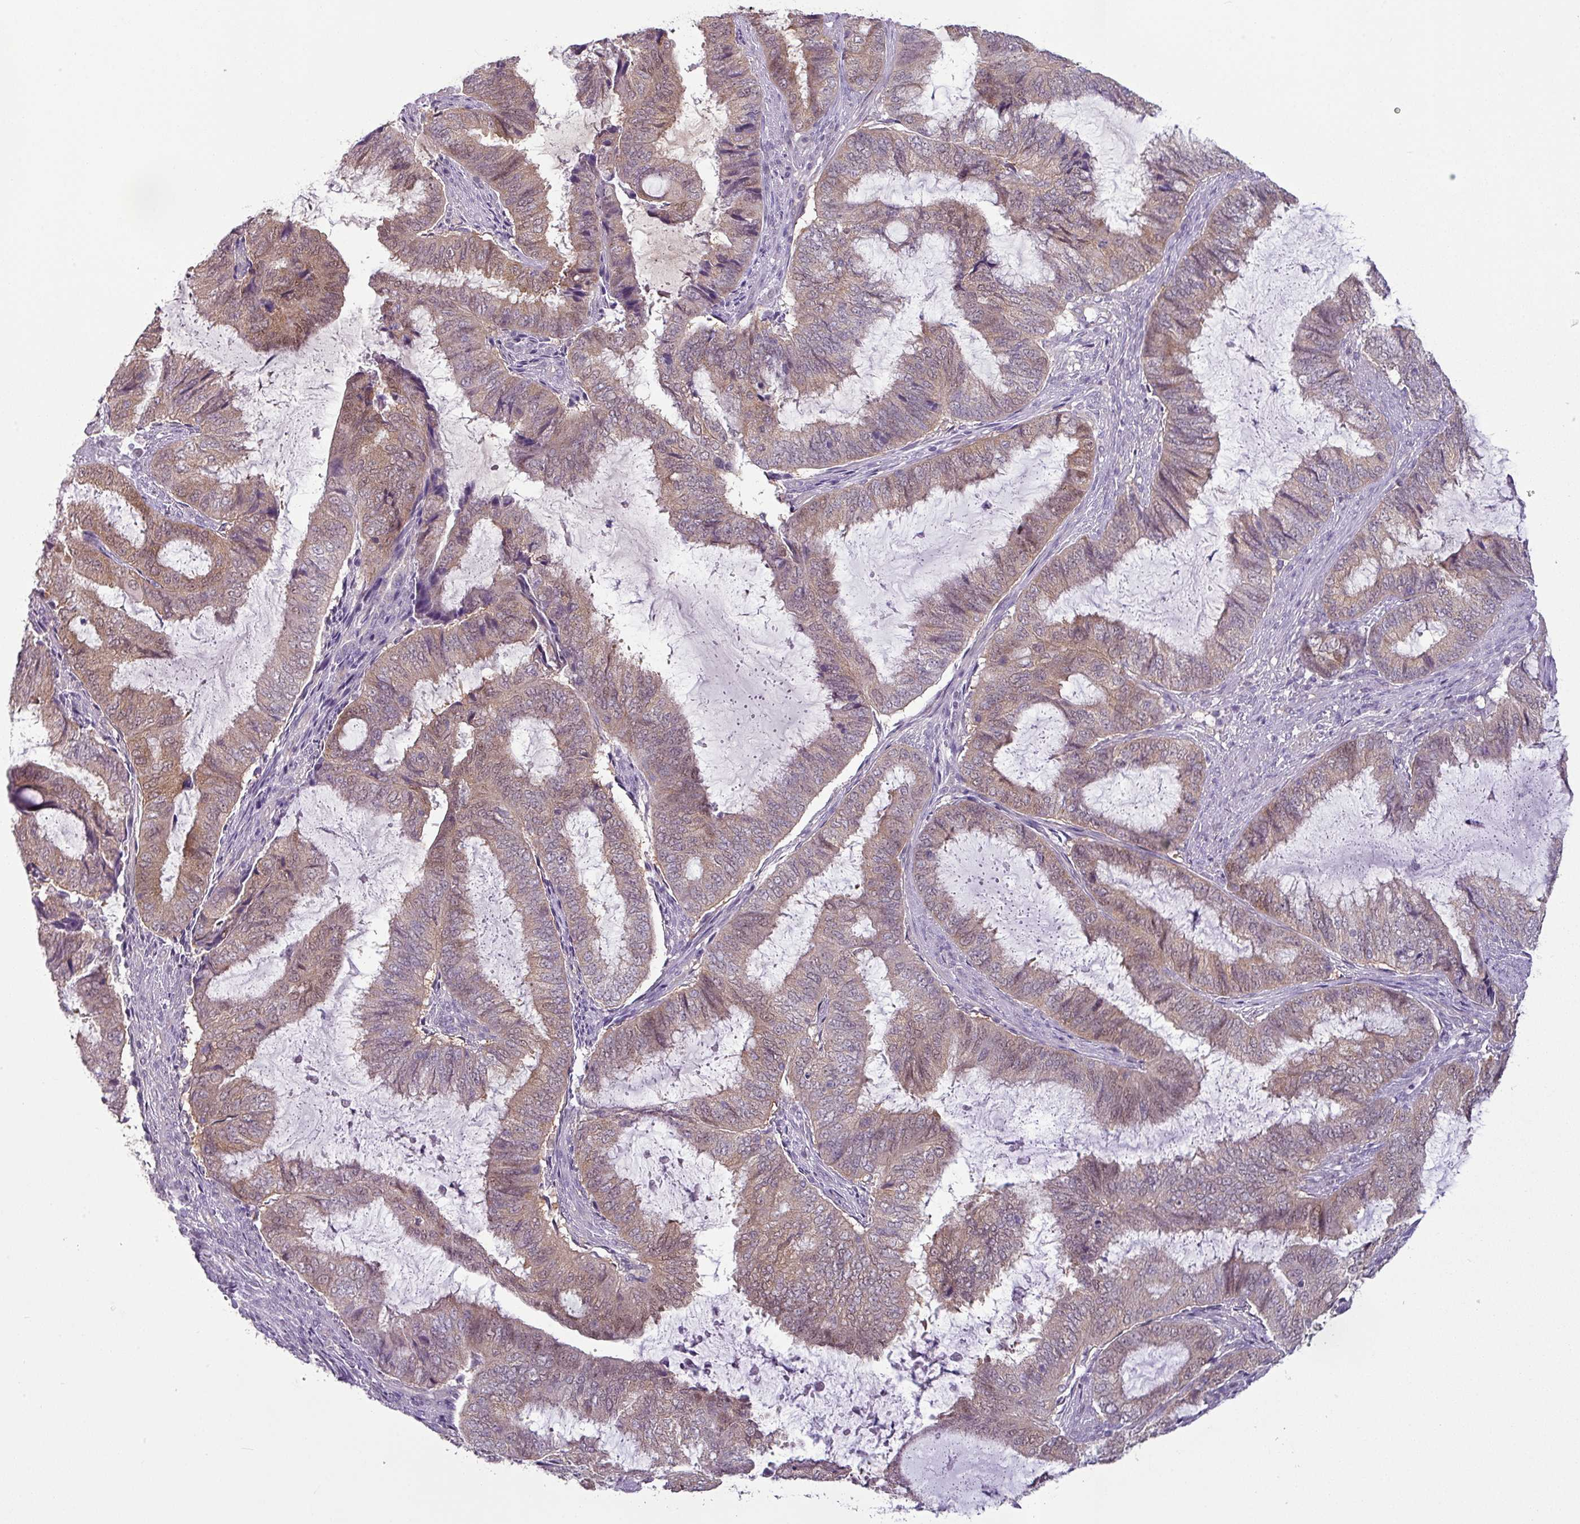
{"staining": {"intensity": "moderate", "quantity": "25%-75%", "location": "cytoplasmic/membranous,nuclear"}, "tissue": "endometrial cancer", "cell_type": "Tumor cells", "image_type": "cancer", "snomed": [{"axis": "morphology", "description": "Adenocarcinoma, NOS"}, {"axis": "topography", "description": "Endometrium"}], "caption": "A brown stain shows moderate cytoplasmic/membranous and nuclear positivity of a protein in adenocarcinoma (endometrial) tumor cells.", "gene": "TTLL12", "patient": {"sex": "female", "age": 51}}